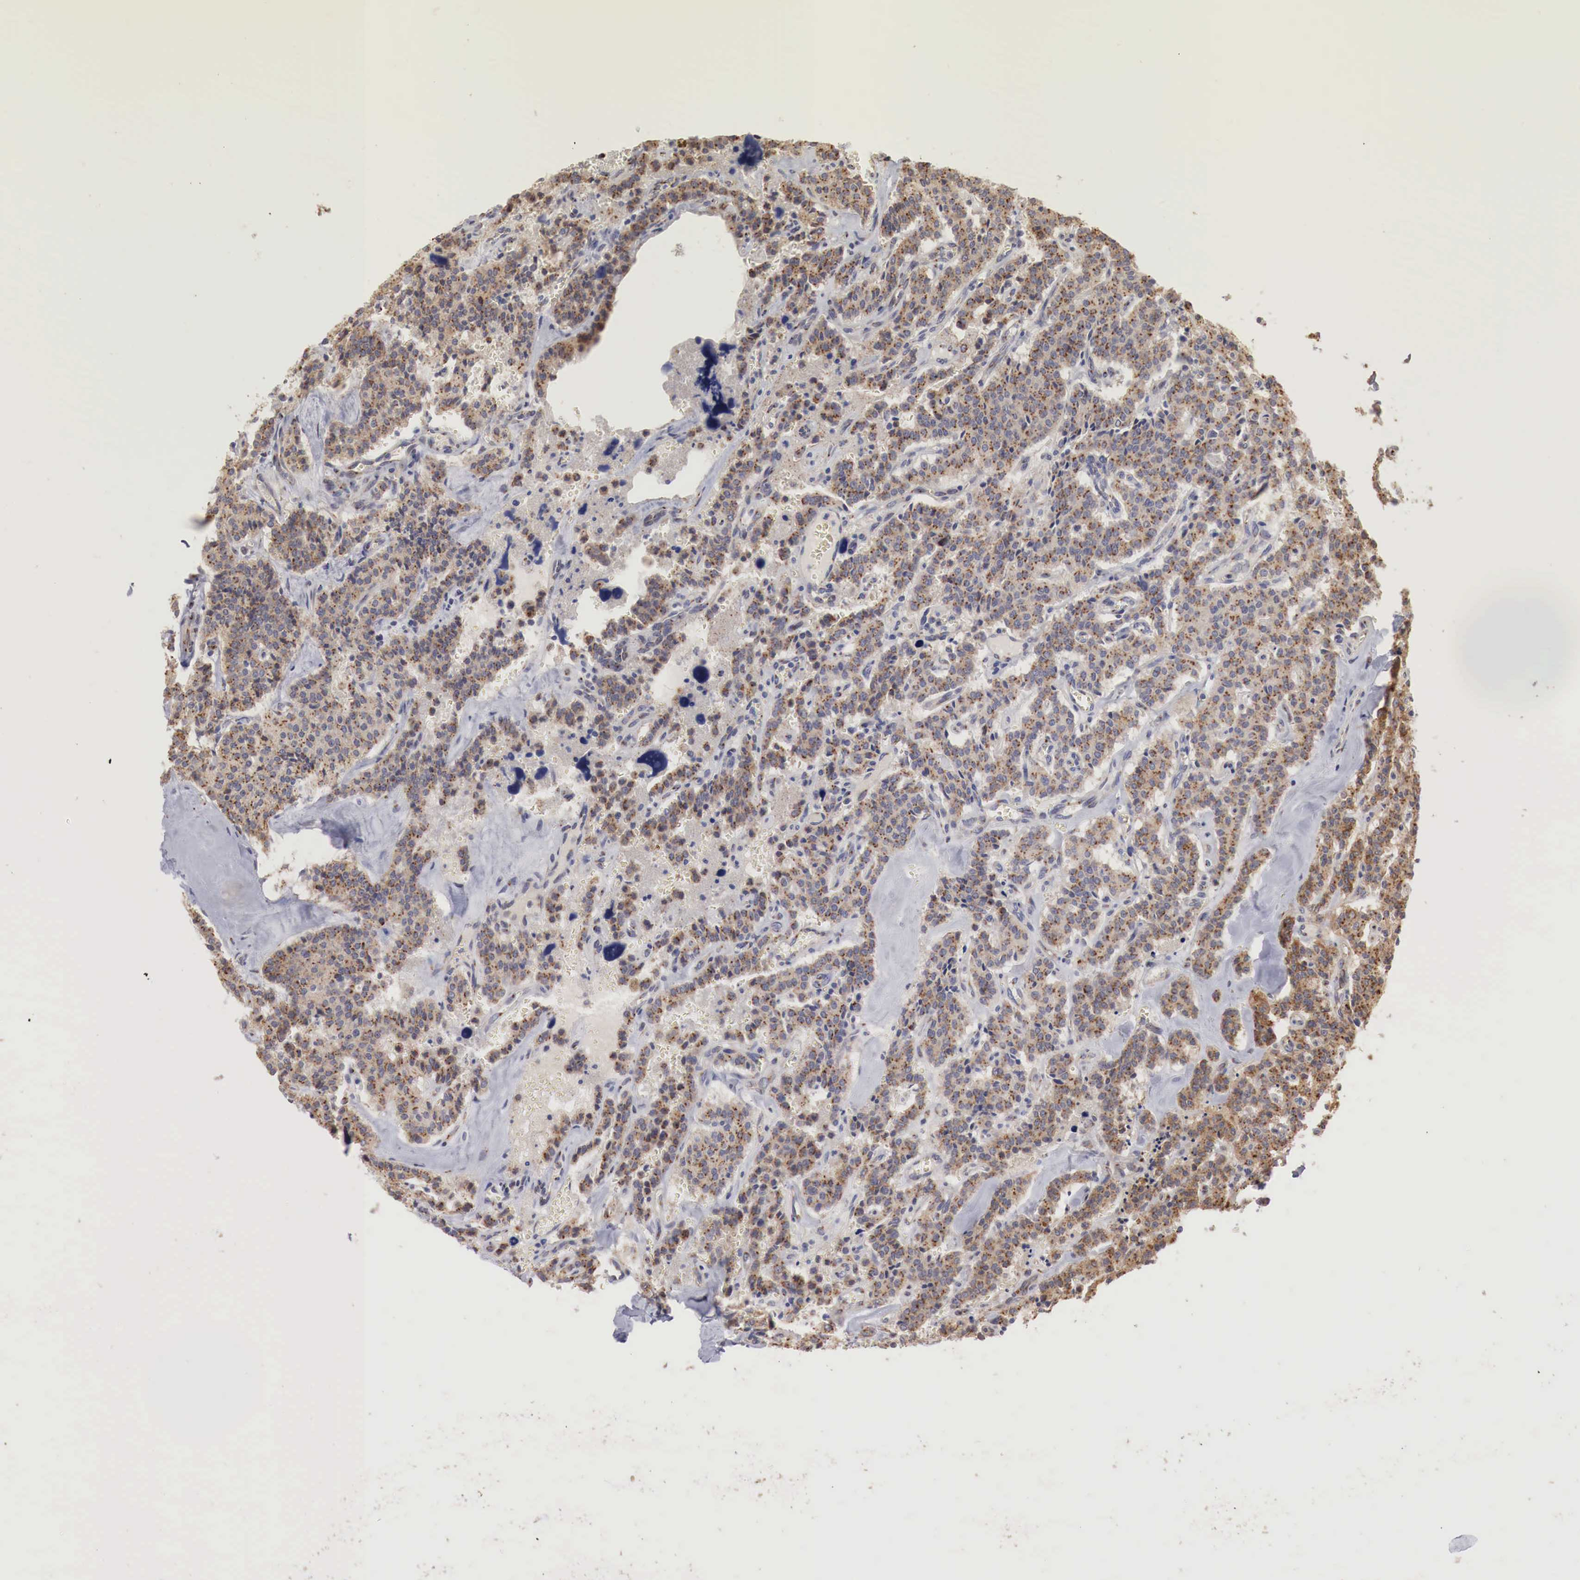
{"staining": {"intensity": "moderate", "quantity": ">75%", "location": "cytoplasmic/membranous"}, "tissue": "carcinoid", "cell_type": "Tumor cells", "image_type": "cancer", "snomed": [{"axis": "morphology", "description": "Carcinoid, malignant, NOS"}, {"axis": "topography", "description": "Bronchus"}], "caption": "Immunohistochemical staining of human carcinoid displays medium levels of moderate cytoplasmic/membranous protein positivity in approximately >75% of tumor cells. The protein of interest is stained brown, and the nuclei are stained in blue (DAB (3,3'-diaminobenzidine) IHC with brightfield microscopy, high magnification).", "gene": "SYAP1", "patient": {"sex": "male", "age": 55}}